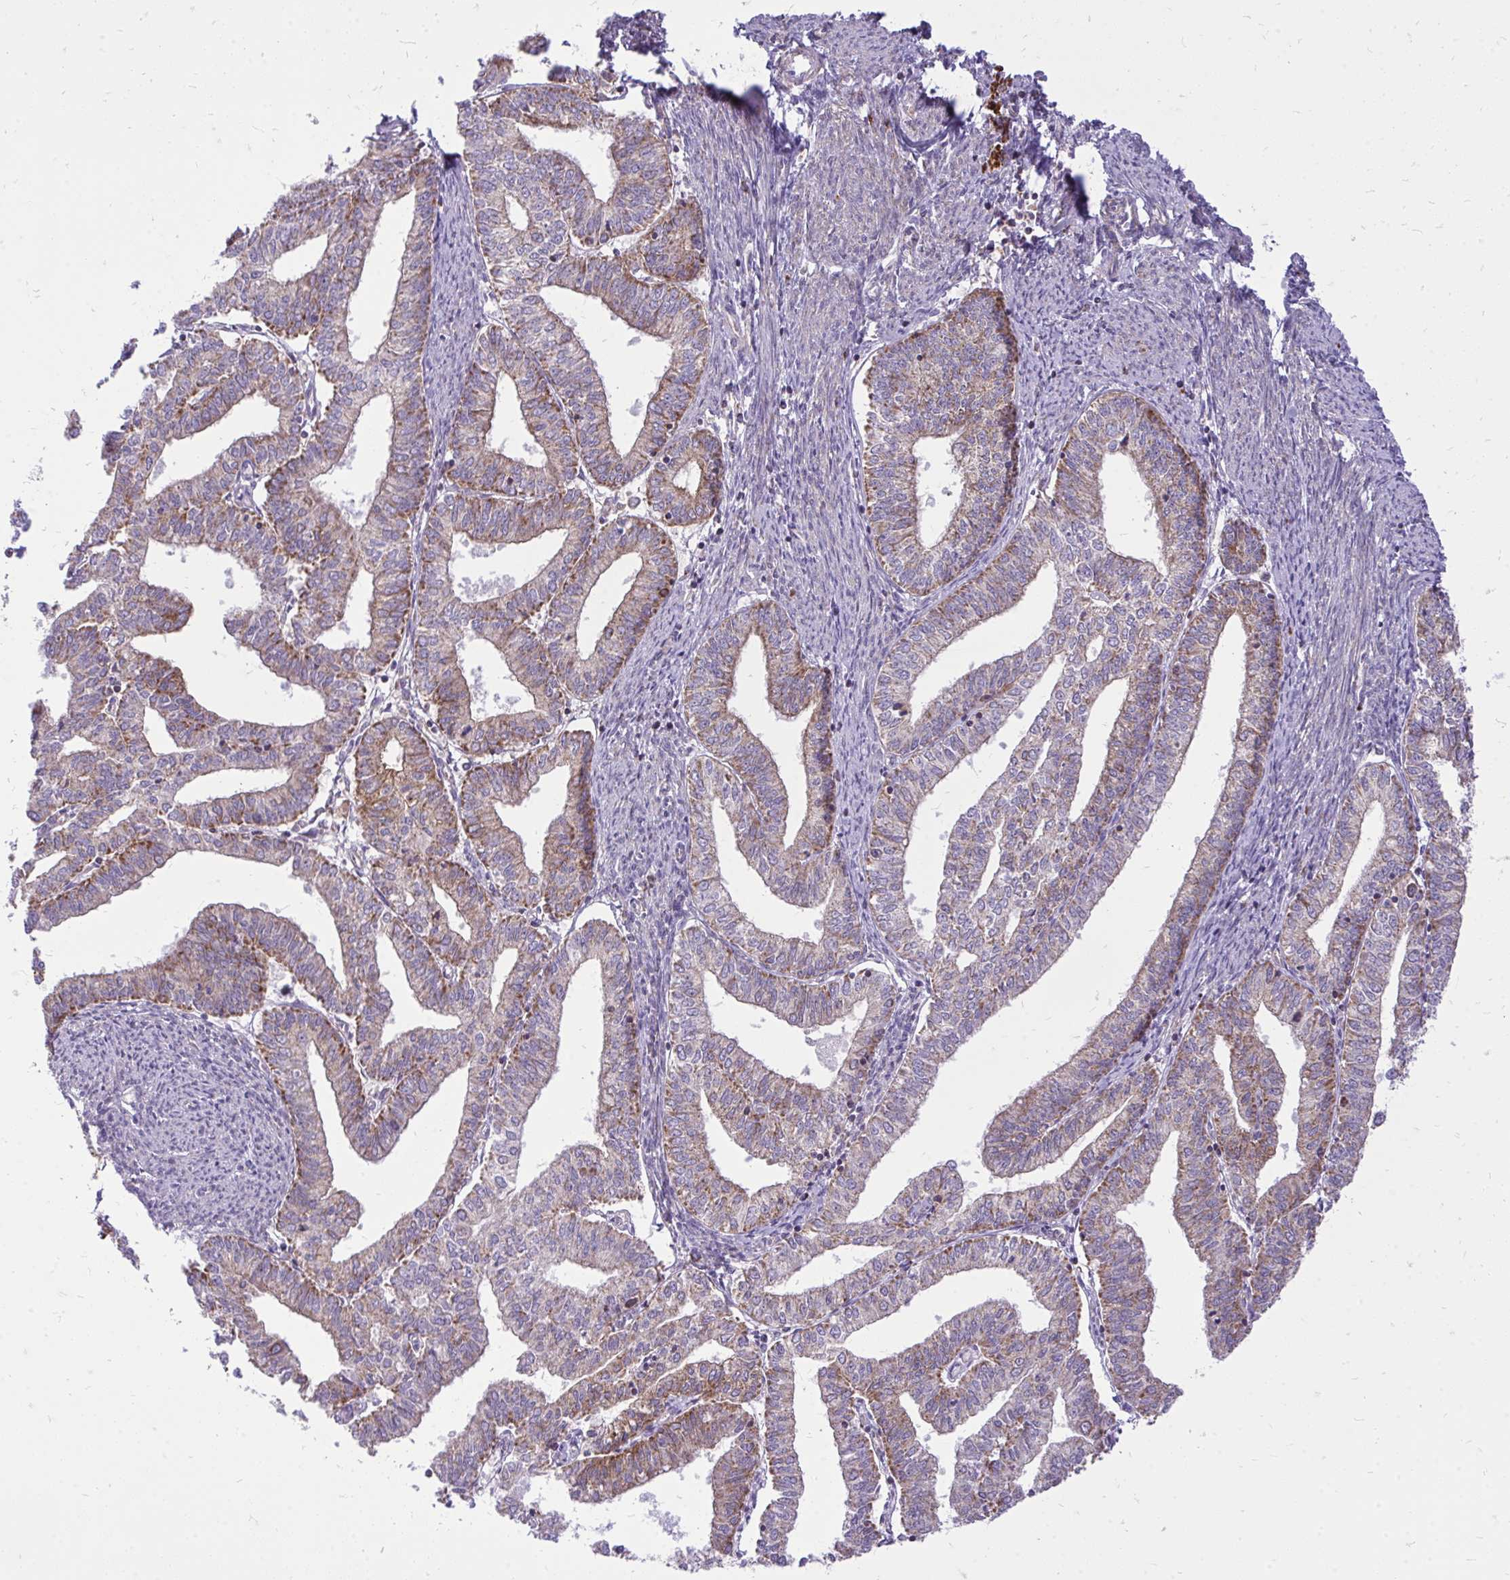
{"staining": {"intensity": "moderate", "quantity": "25%-75%", "location": "cytoplasmic/membranous"}, "tissue": "endometrial cancer", "cell_type": "Tumor cells", "image_type": "cancer", "snomed": [{"axis": "morphology", "description": "Adenocarcinoma, NOS"}, {"axis": "topography", "description": "Endometrium"}], "caption": "This image exhibits endometrial cancer stained with immunohistochemistry (IHC) to label a protein in brown. The cytoplasmic/membranous of tumor cells show moderate positivity for the protein. Nuclei are counter-stained blue.", "gene": "SPTBN2", "patient": {"sex": "female", "age": 61}}